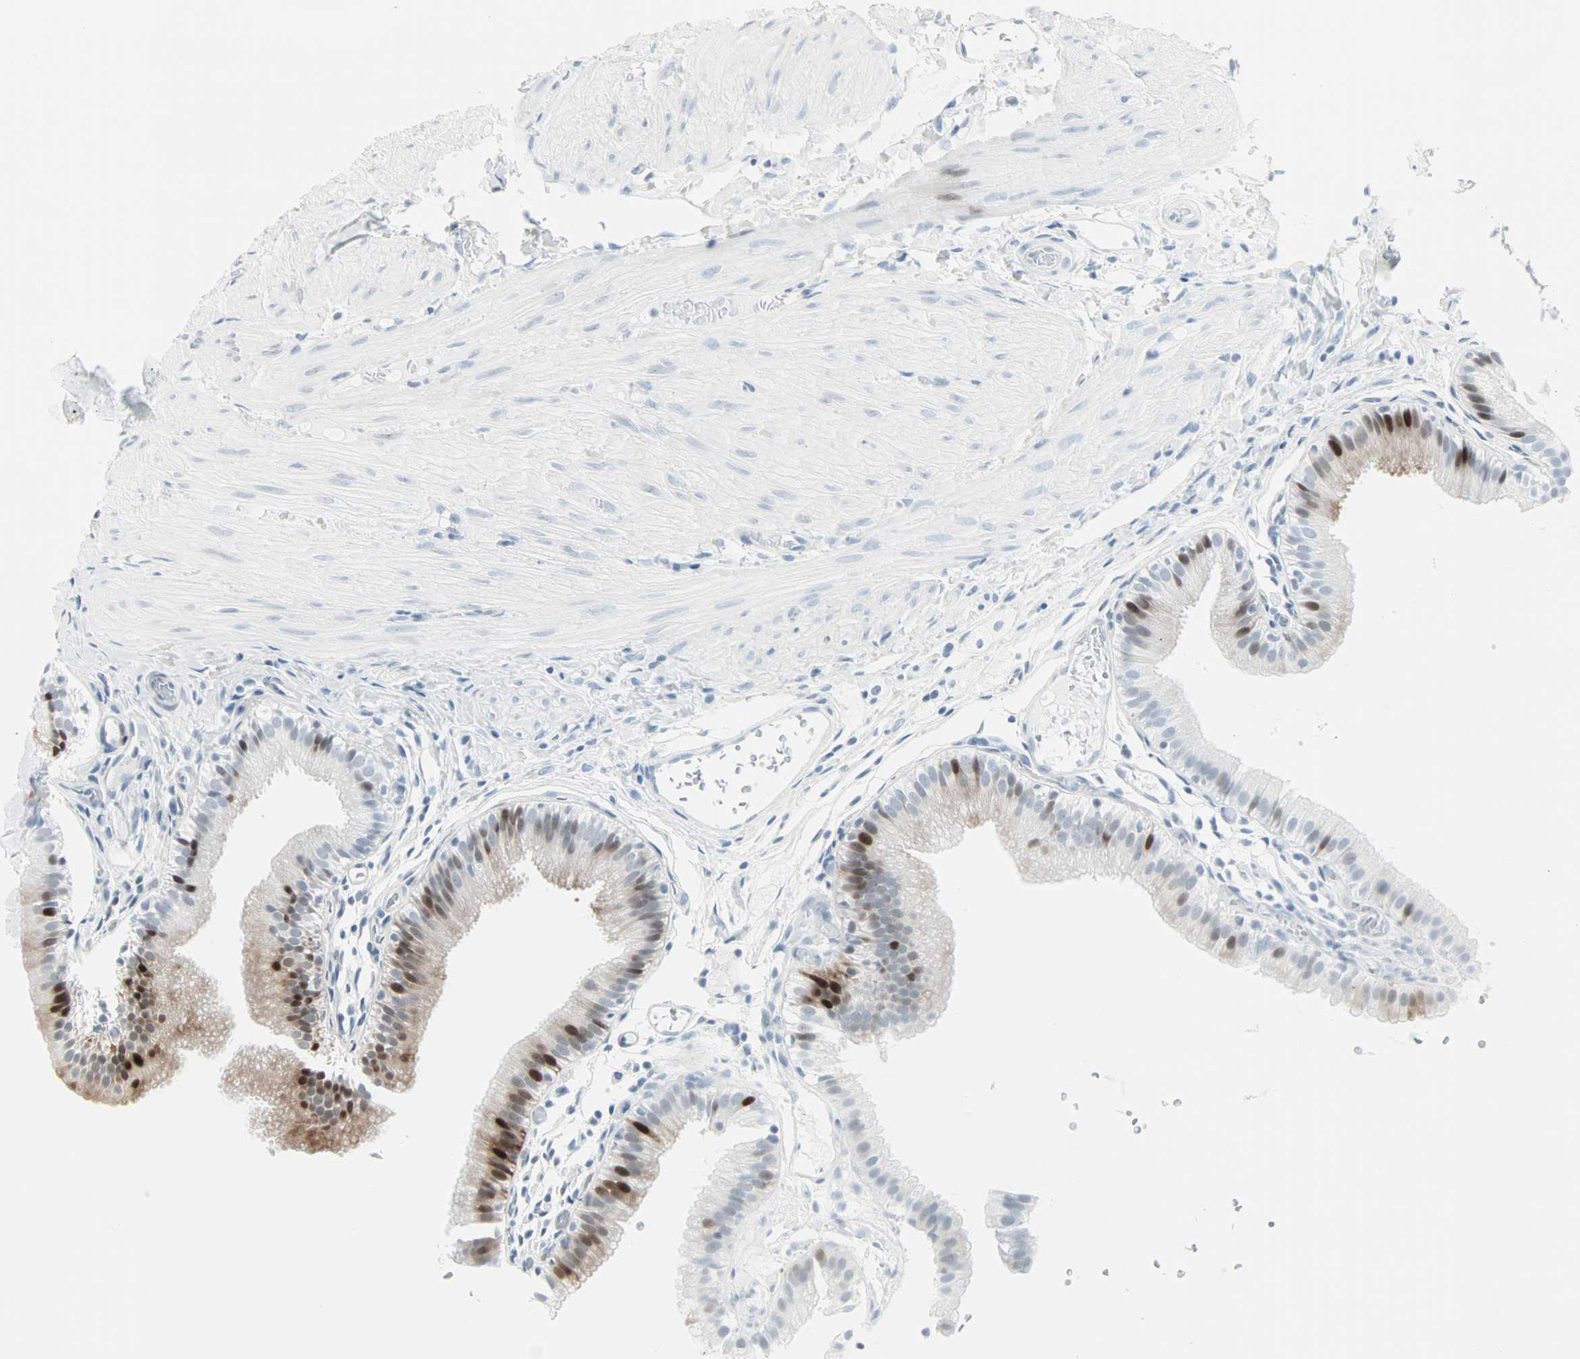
{"staining": {"intensity": "strong", "quantity": "25%-75%", "location": "cytoplasmic/membranous,nuclear"}, "tissue": "gallbladder", "cell_type": "Glandular cells", "image_type": "normal", "snomed": [{"axis": "morphology", "description": "Normal tissue, NOS"}, {"axis": "topography", "description": "Gallbladder"}], "caption": "Glandular cells display high levels of strong cytoplasmic/membranous,nuclear expression in approximately 25%-75% of cells in normal human gallbladder.", "gene": "CBLC", "patient": {"sex": "female", "age": 26}}